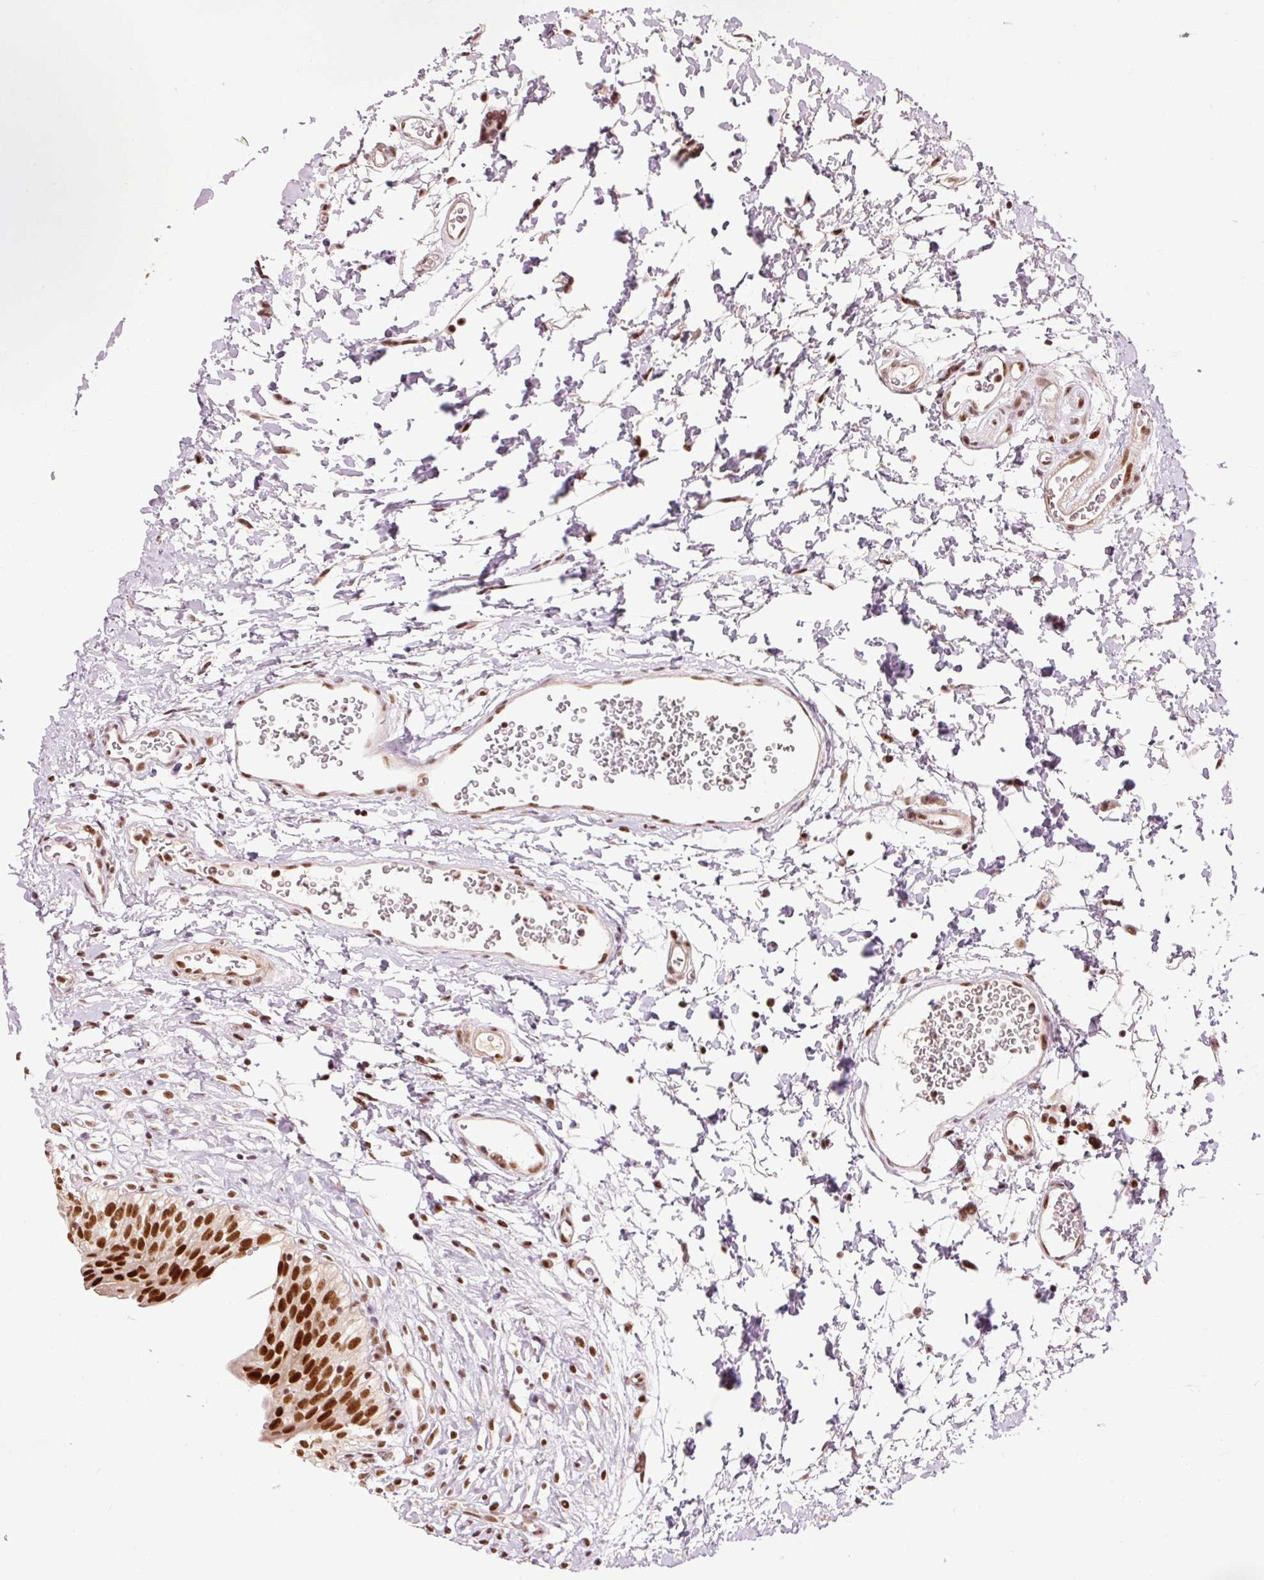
{"staining": {"intensity": "strong", "quantity": ">75%", "location": "nuclear"}, "tissue": "urinary bladder", "cell_type": "Urothelial cells", "image_type": "normal", "snomed": [{"axis": "morphology", "description": "Normal tissue, NOS"}, {"axis": "topography", "description": "Urinary bladder"}], "caption": "Immunohistochemical staining of normal urinary bladder displays >75% levels of strong nuclear protein staining in approximately >75% of urothelial cells. (DAB IHC with brightfield microscopy, high magnification).", "gene": "ZBTB44", "patient": {"sex": "male", "age": 51}}